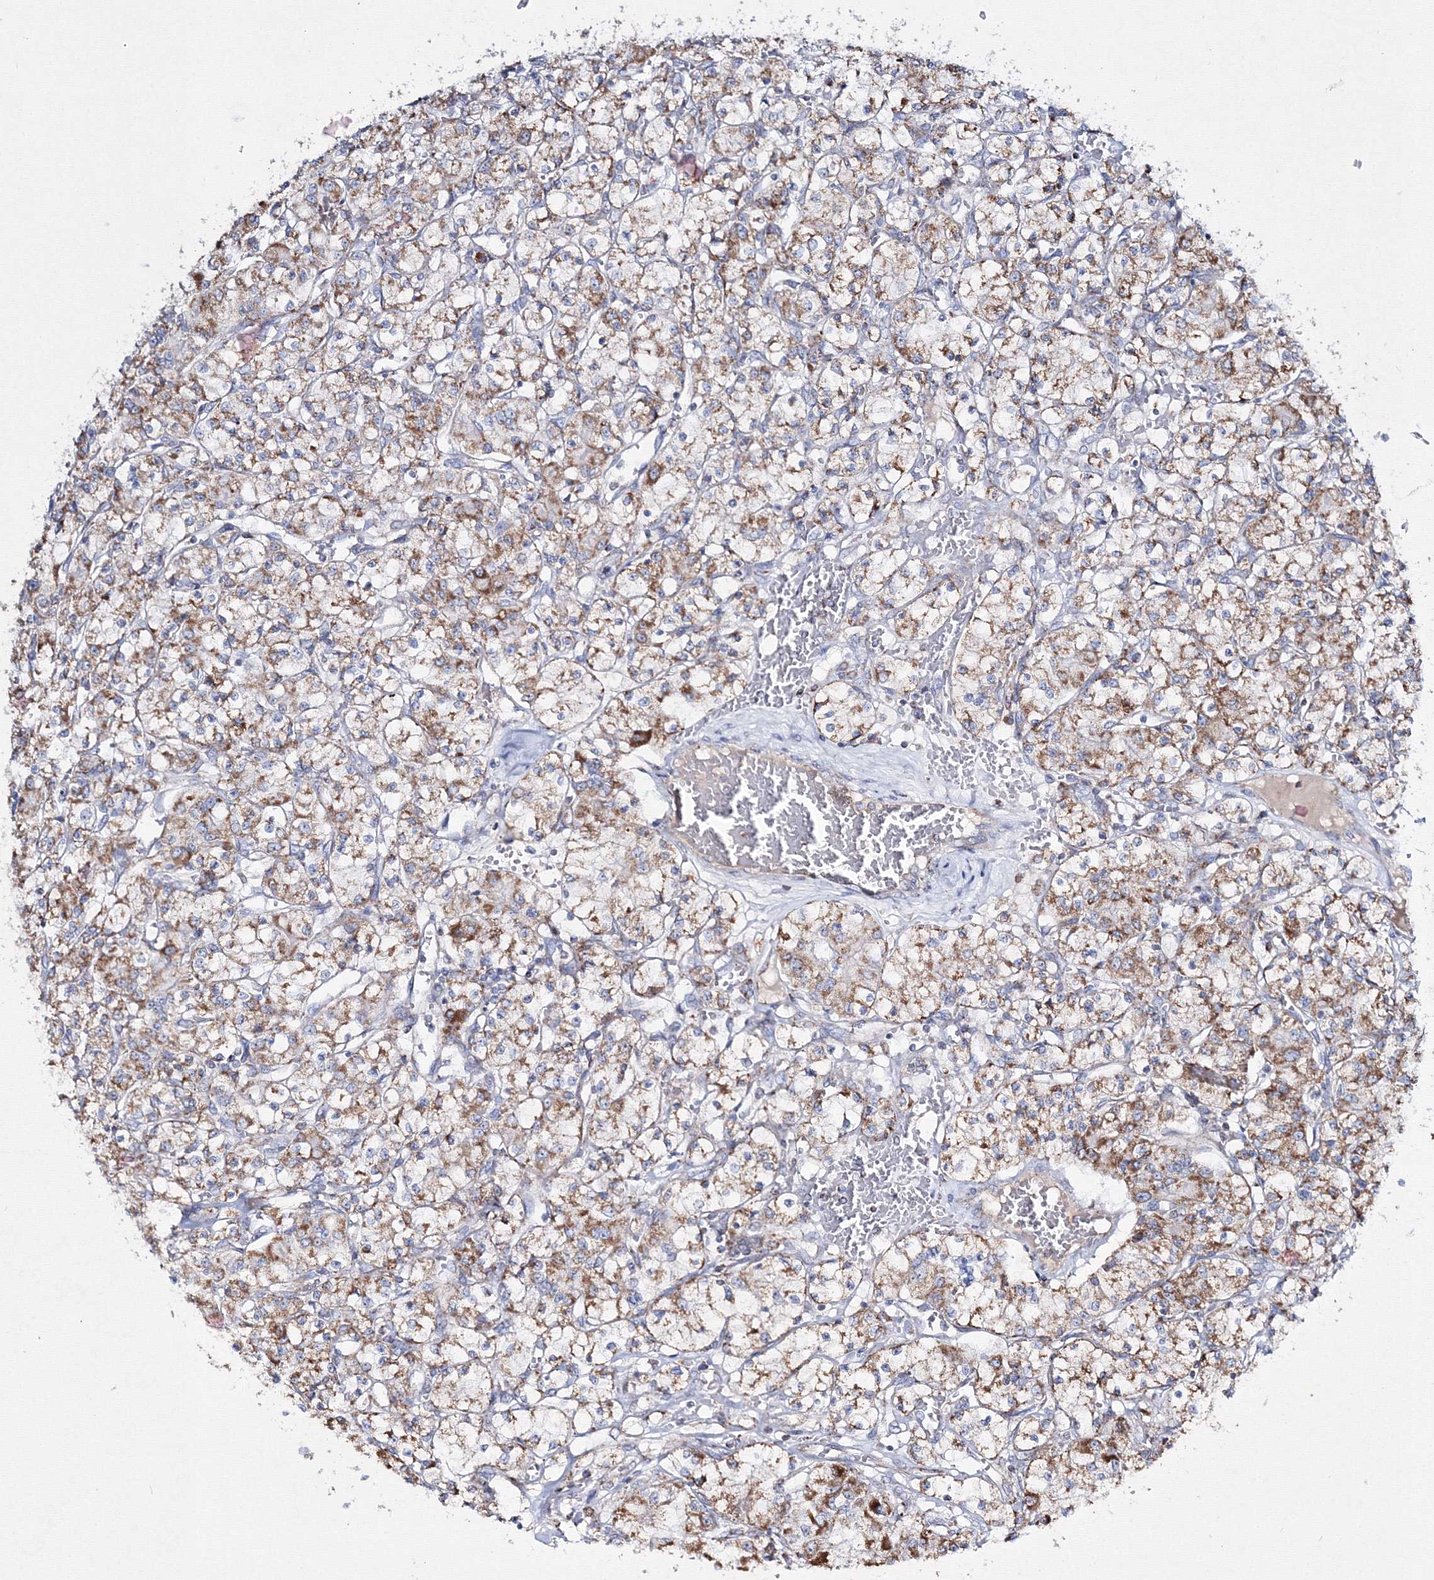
{"staining": {"intensity": "moderate", "quantity": ">75%", "location": "cytoplasmic/membranous"}, "tissue": "renal cancer", "cell_type": "Tumor cells", "image_type": "cancer", "snomed": [{"axis": "morphology", "description": "Adenocarcinoma, NOS"}, {"axis": "topography", "description": "Kidney"}], "caption": "Human renal cancer stained with a protein marker displays moderate staining in tumor cells.", "gene": "IGSF9", "patient": {"sex": "female", "age": 59}}